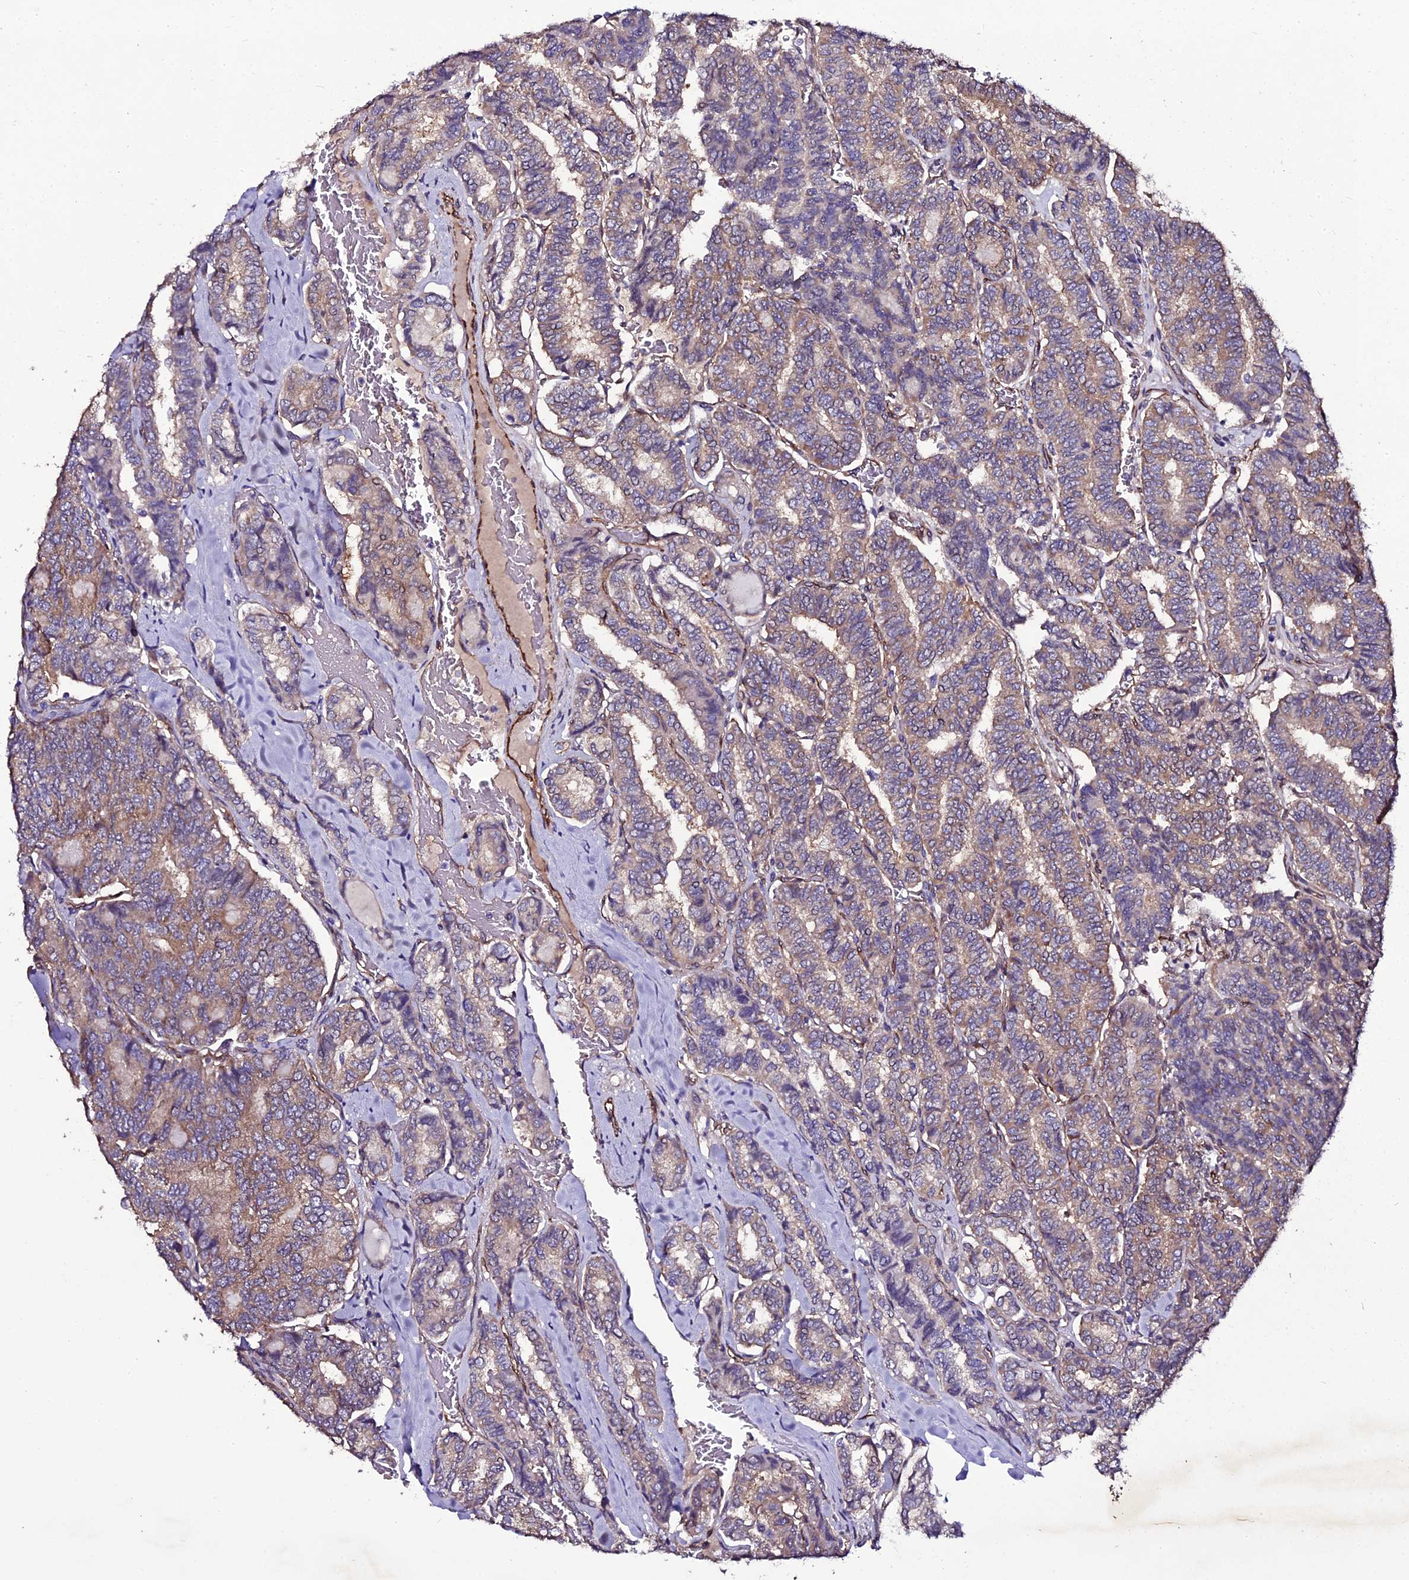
{"staining": {"intensity": "weak", "quantity": ">75%", "location": "cytoplasmic/membranous"}, "tissue": "thyroid cancer", "cell_type": "Tumor cells", "image_type": "cancer", "snomed": [{"axis": "morphology", "description": "Papillary adenocarcinoma, NOS"}, {"axis": "topography", "description": "Thyroid gland"}], "caption": "Immunohistochemistry (IHC) of thyroid cancer demonstrates low levels of weak cytoplasmic/membranous positivity in approximately >75% of tumor cells.", "gene": "MEX3C", "patient": {"sex": "female", "age": 35}}